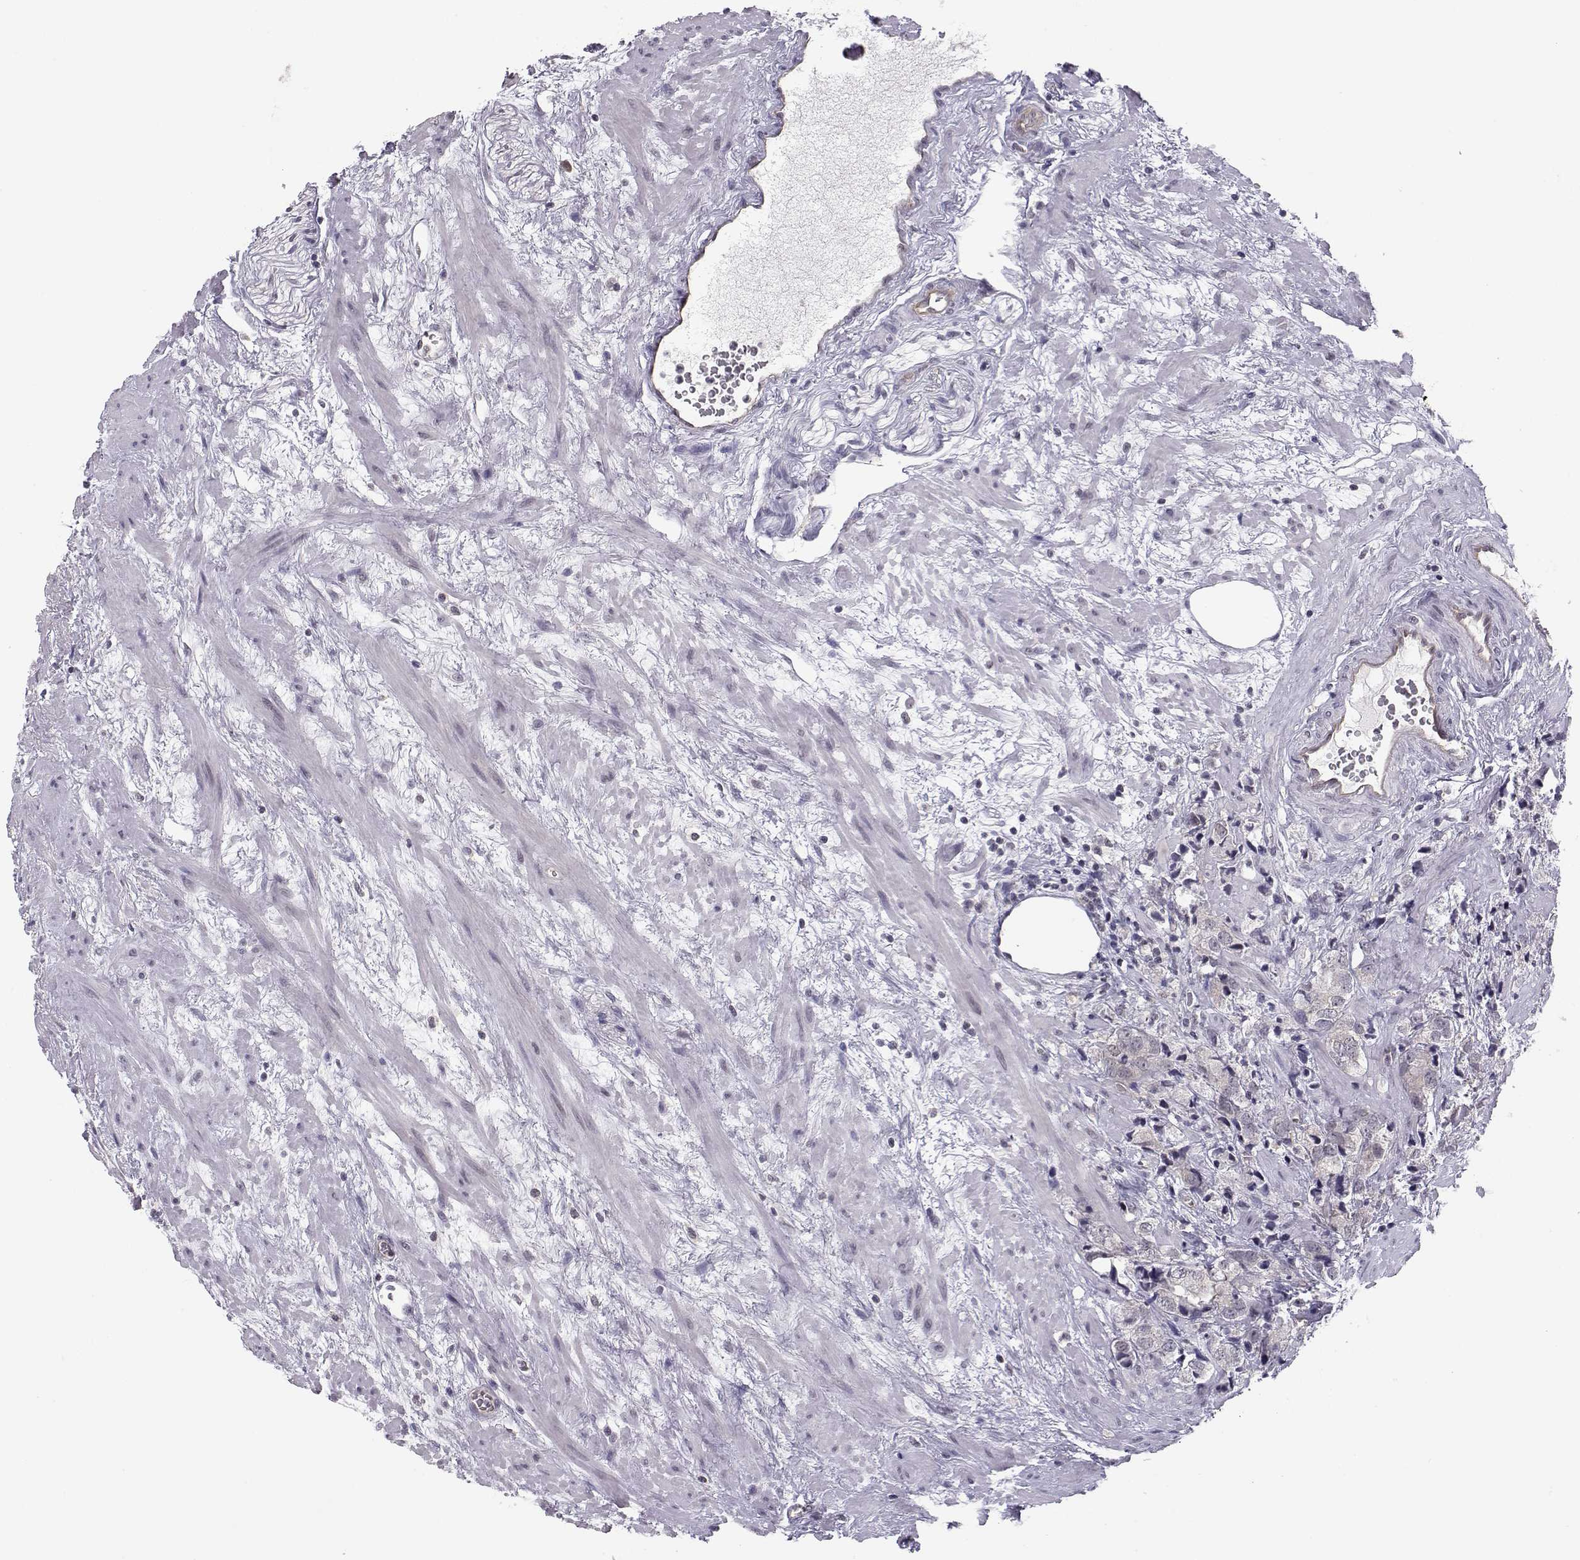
{"staining": {"intensity": "negative", "quantity": "none", "location": "none"}, "tissue": "prostate cancer", "cell_type": "Tumor cells", "image_type": "cancer", "snomed": [{"axis": "morphology", "description": "Adenocarcinoma, NOS"}, {"axis": "topography", "description": "Prostate and seminal vesicle, NOS"}], "caption": "An image of adenocarcinoma (prostate) stained for a protein shows no brown staining in tumor cells.", "gene": "KIF13B", "patient": {"sex": "male", "age": 63}}